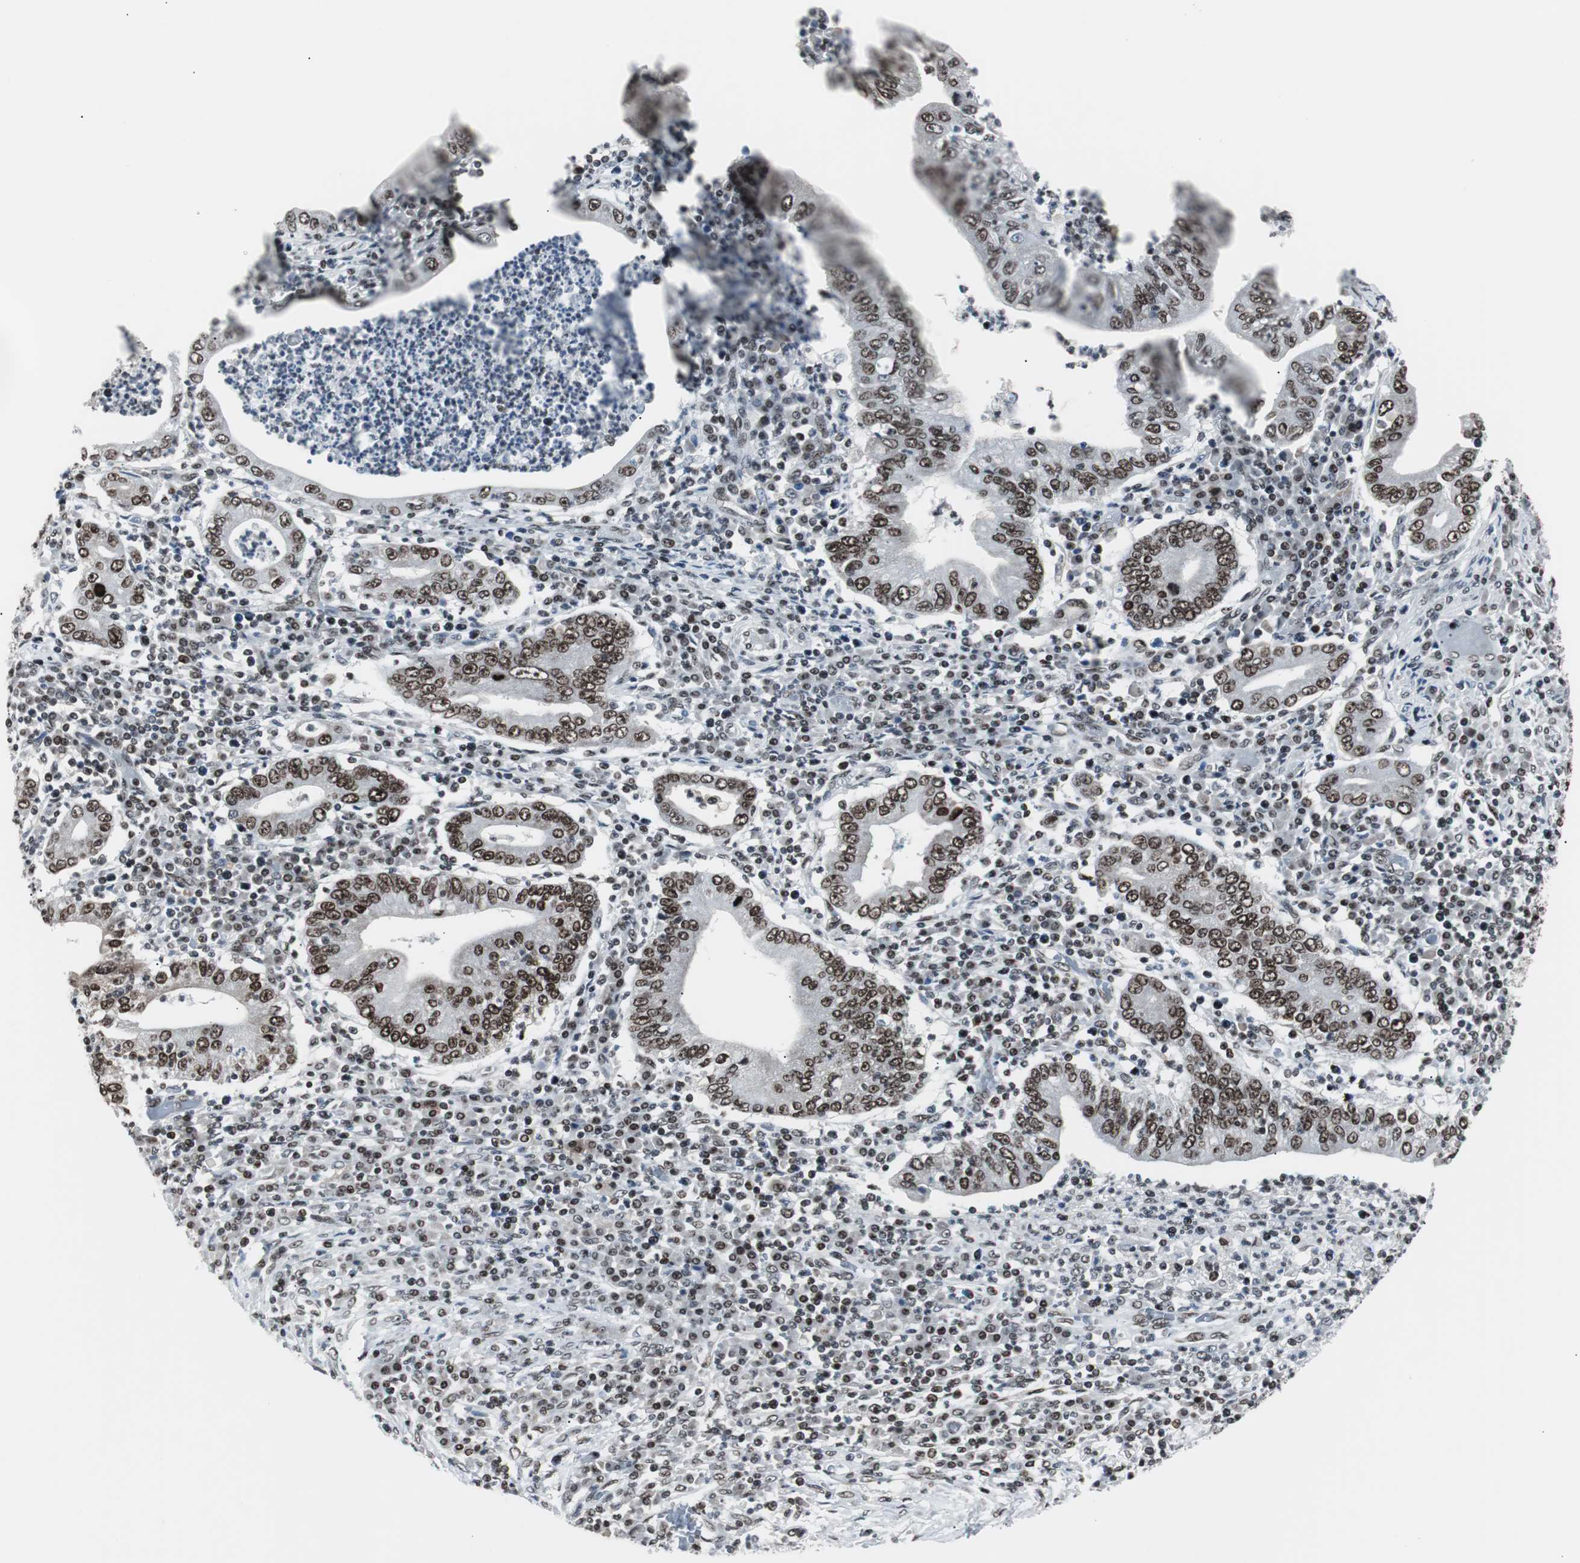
{"staining": {"intensity": "moderate", "quantity": ">75%", "location": "nuclear"}, "tissue": "stomach cancer", "cell_type": "Tumor cells", "image_type": "cancer", "snomed": [{"axis": "morphology", "description": "Normal tissue, NOS"}, {"axis": "morphology", "description": "Adenocarcinoma, NOS"}, {"axis": "topography", "description": "Esophagus"}, {"axis": "topography", "description": "Stomach, upper"}, {"axis": "topography", "description": "Peripheral nerve tissue"}], "caption": "Stomach adenocarcinoma tissue displays moderate nuclear staining in approximately >75% of tumor cells The protein of interest is stained brown, and the nuclei are stained in blue (DAB (3,3'-diaminobenzidine) IHC with brightfield microscopy, high magnification).", "gene": "XRCC1", "patient": {"sex": "male", "age": 62}}